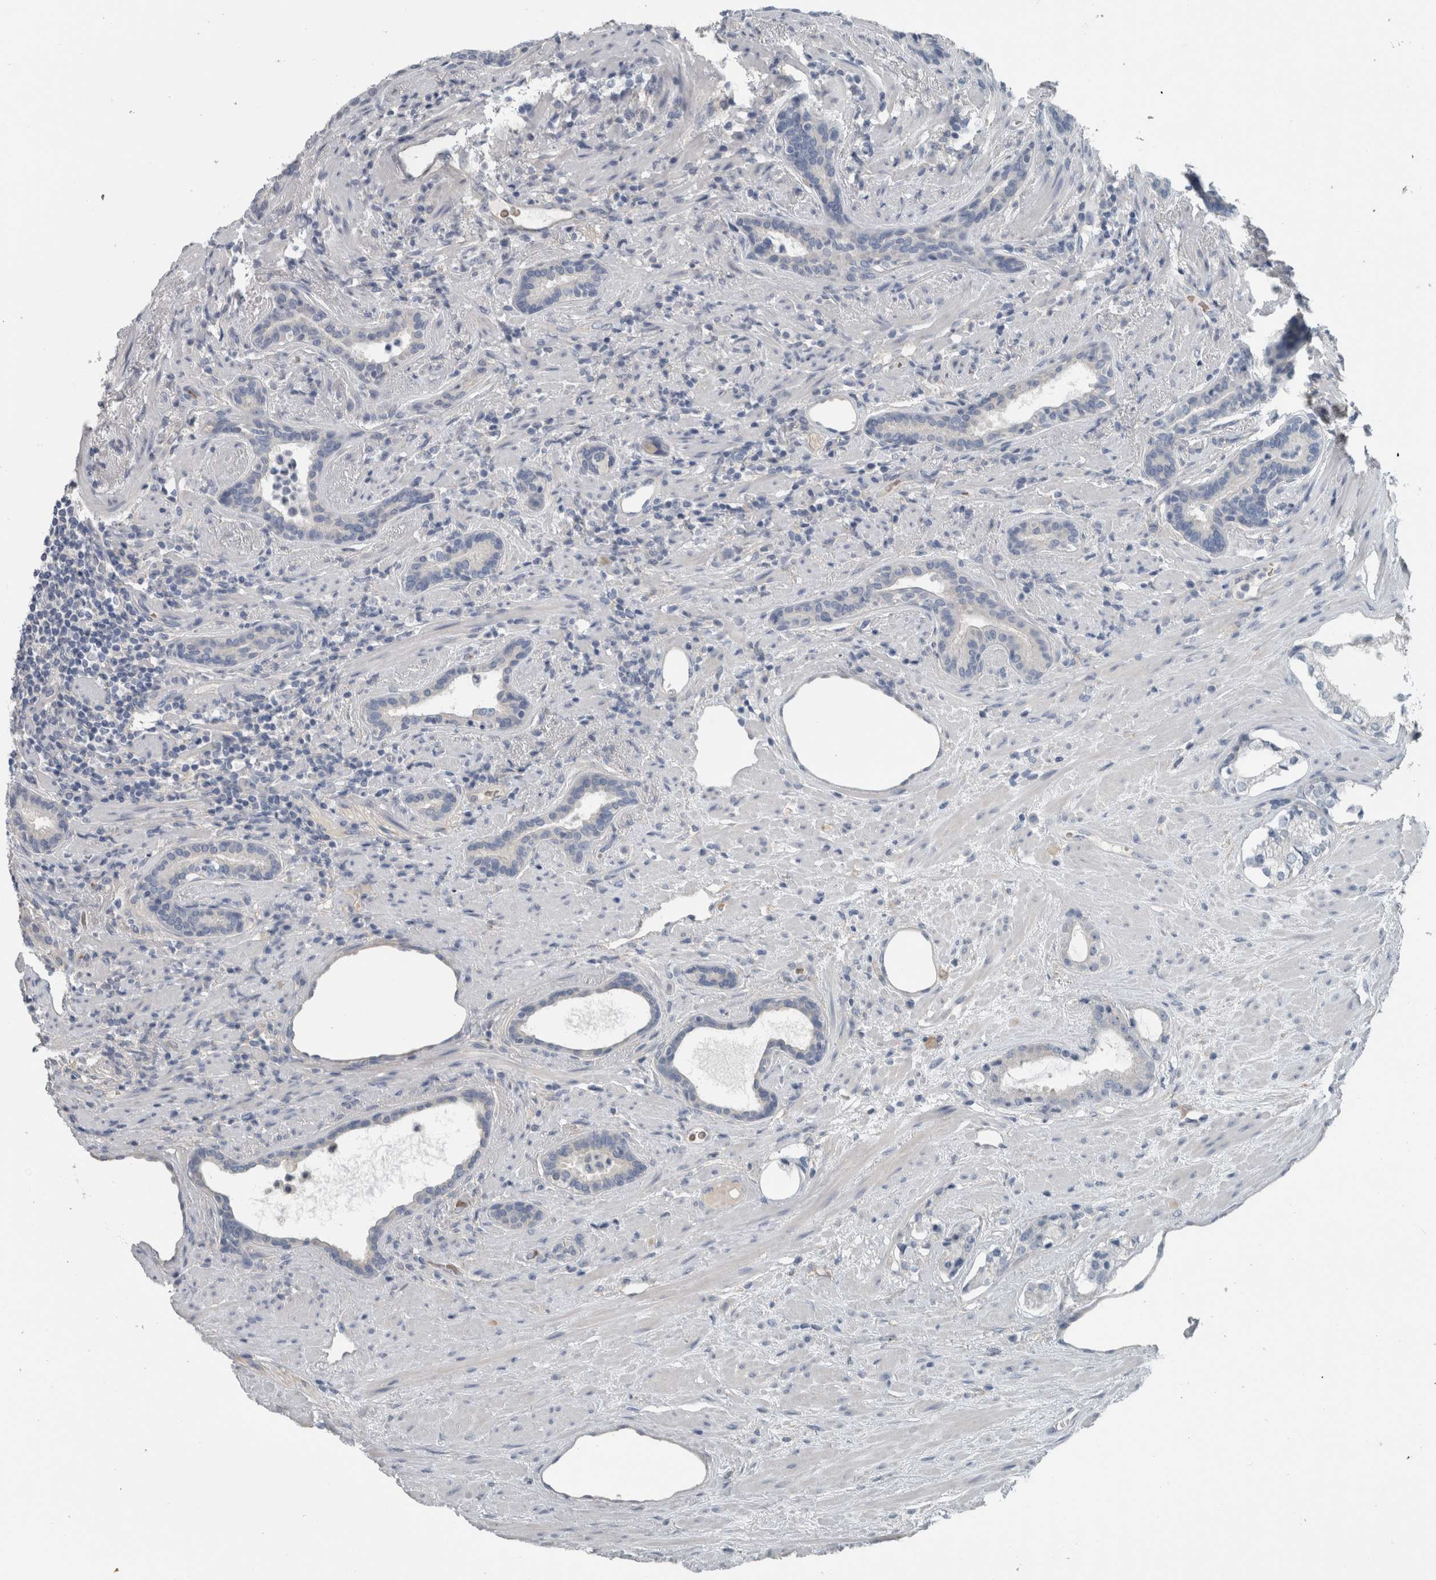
{"staining": {"intensity": "negative", "quantity": "none", "location": "none"}, "tissue": "prostate cancer", "cell_type": "Tumor cells", "image_type": "cancer", "snomed": [{"axis": "morphology", "description": "Adenocarcinoma, High grade"}, {"axis": "topography", "description": "Prostate"}], "caption": "Micrograph shows no significant protein positivity in tumor cells of prostate cancer (adenocarcinoma (high-grade)).", "gene": "SH3GL2", "patient": {"sex": "male", "age": 71}}